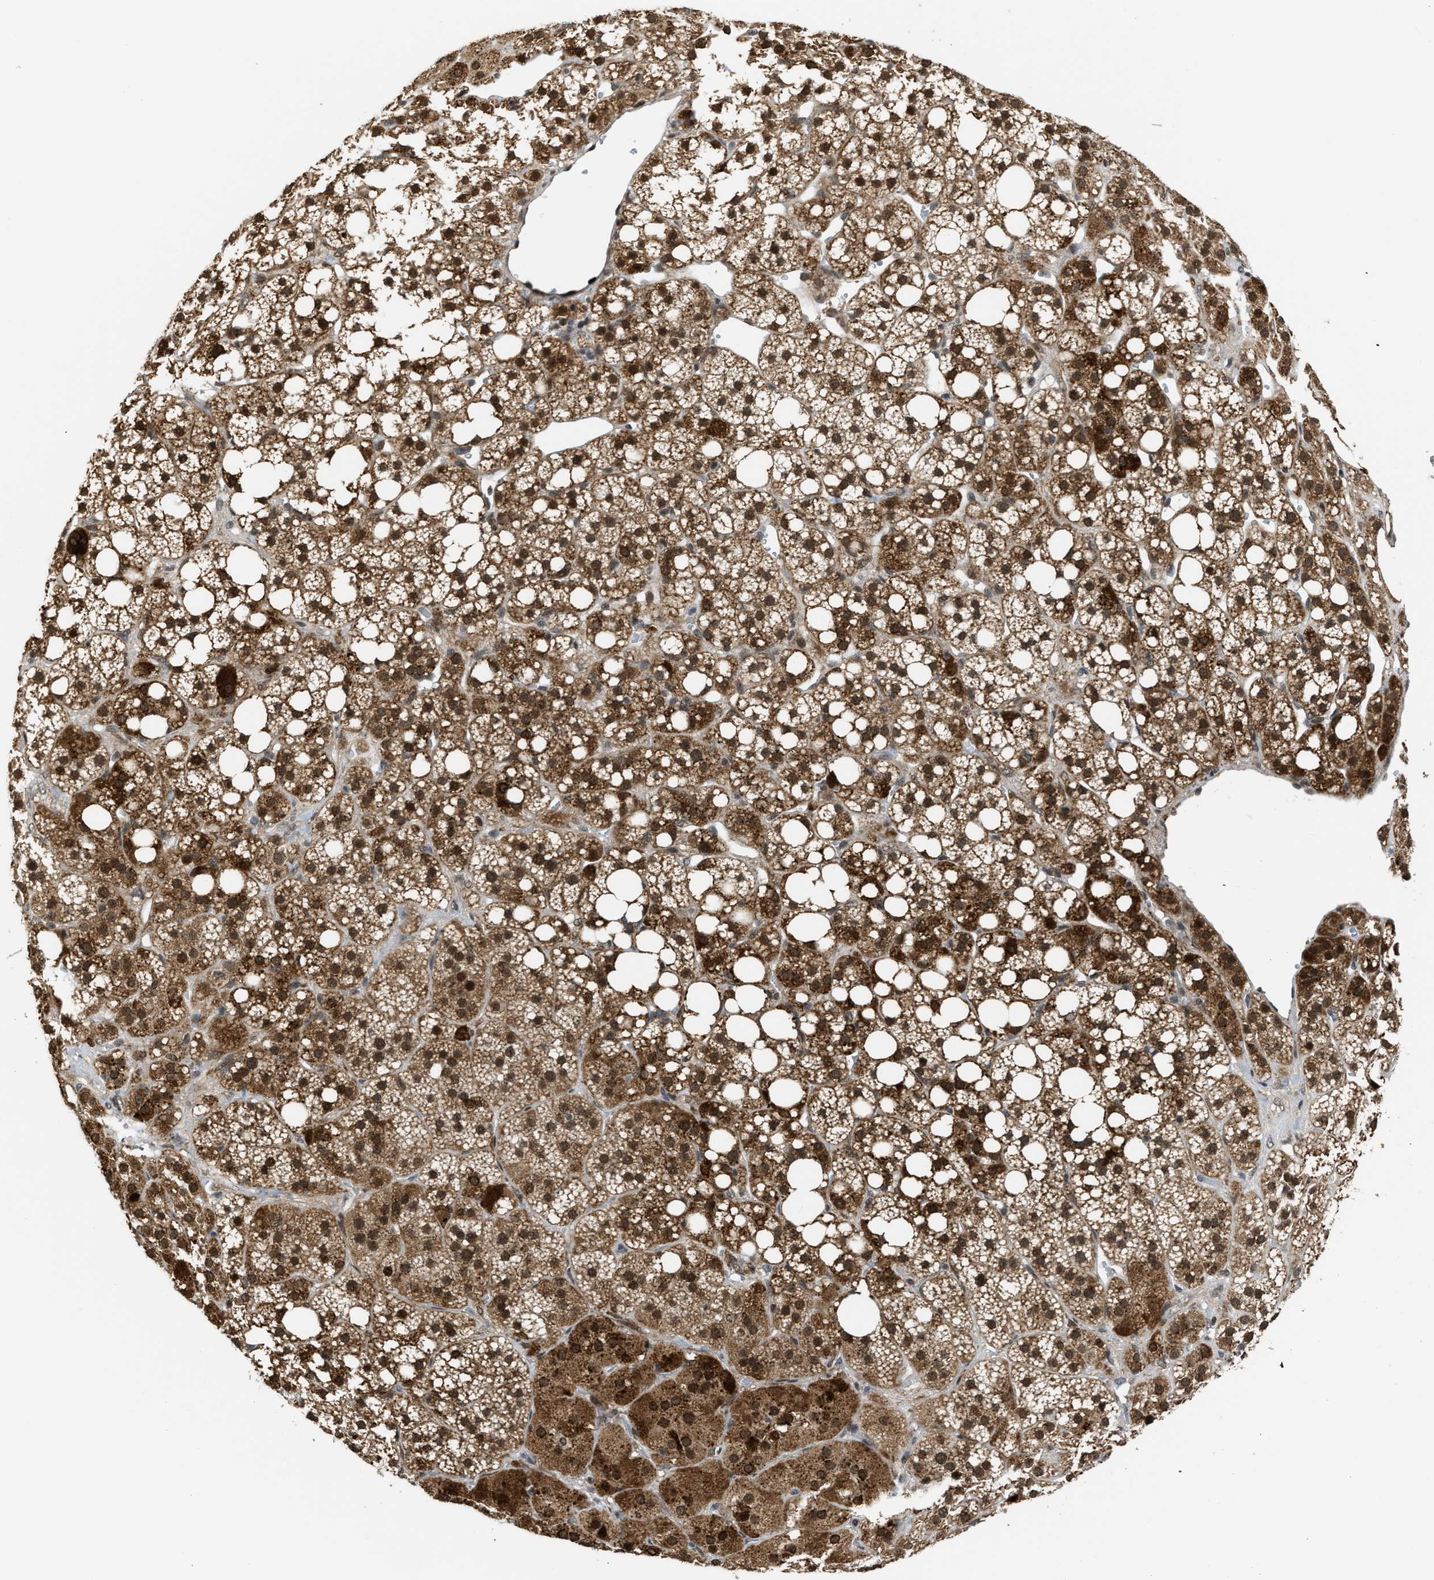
{"staining": {"intensity": "strong", "quantity": ">75%", "location": "cytoplasmic/membranous,nuclear"}, "tissue": "adrenal gland", "cell_type": "Glandular cells", "image_type": "normal", "snomed": [{"axis": "morphology", "description": "Normal tissue, NOS"}, {"axis": "topography", "description": "Adrenal gland"}], "caption": "A high-resolution image shows immunohistochemistry (IHC) staining of unremarkable adrenal gland, which reveals strong cytoplasmic/membranous,nuclear expression in about >75% of glandular cells. Nuclei are stained in blue.", "gene": "ZNF250", "patient": {"sex": "female", "age": 59}}